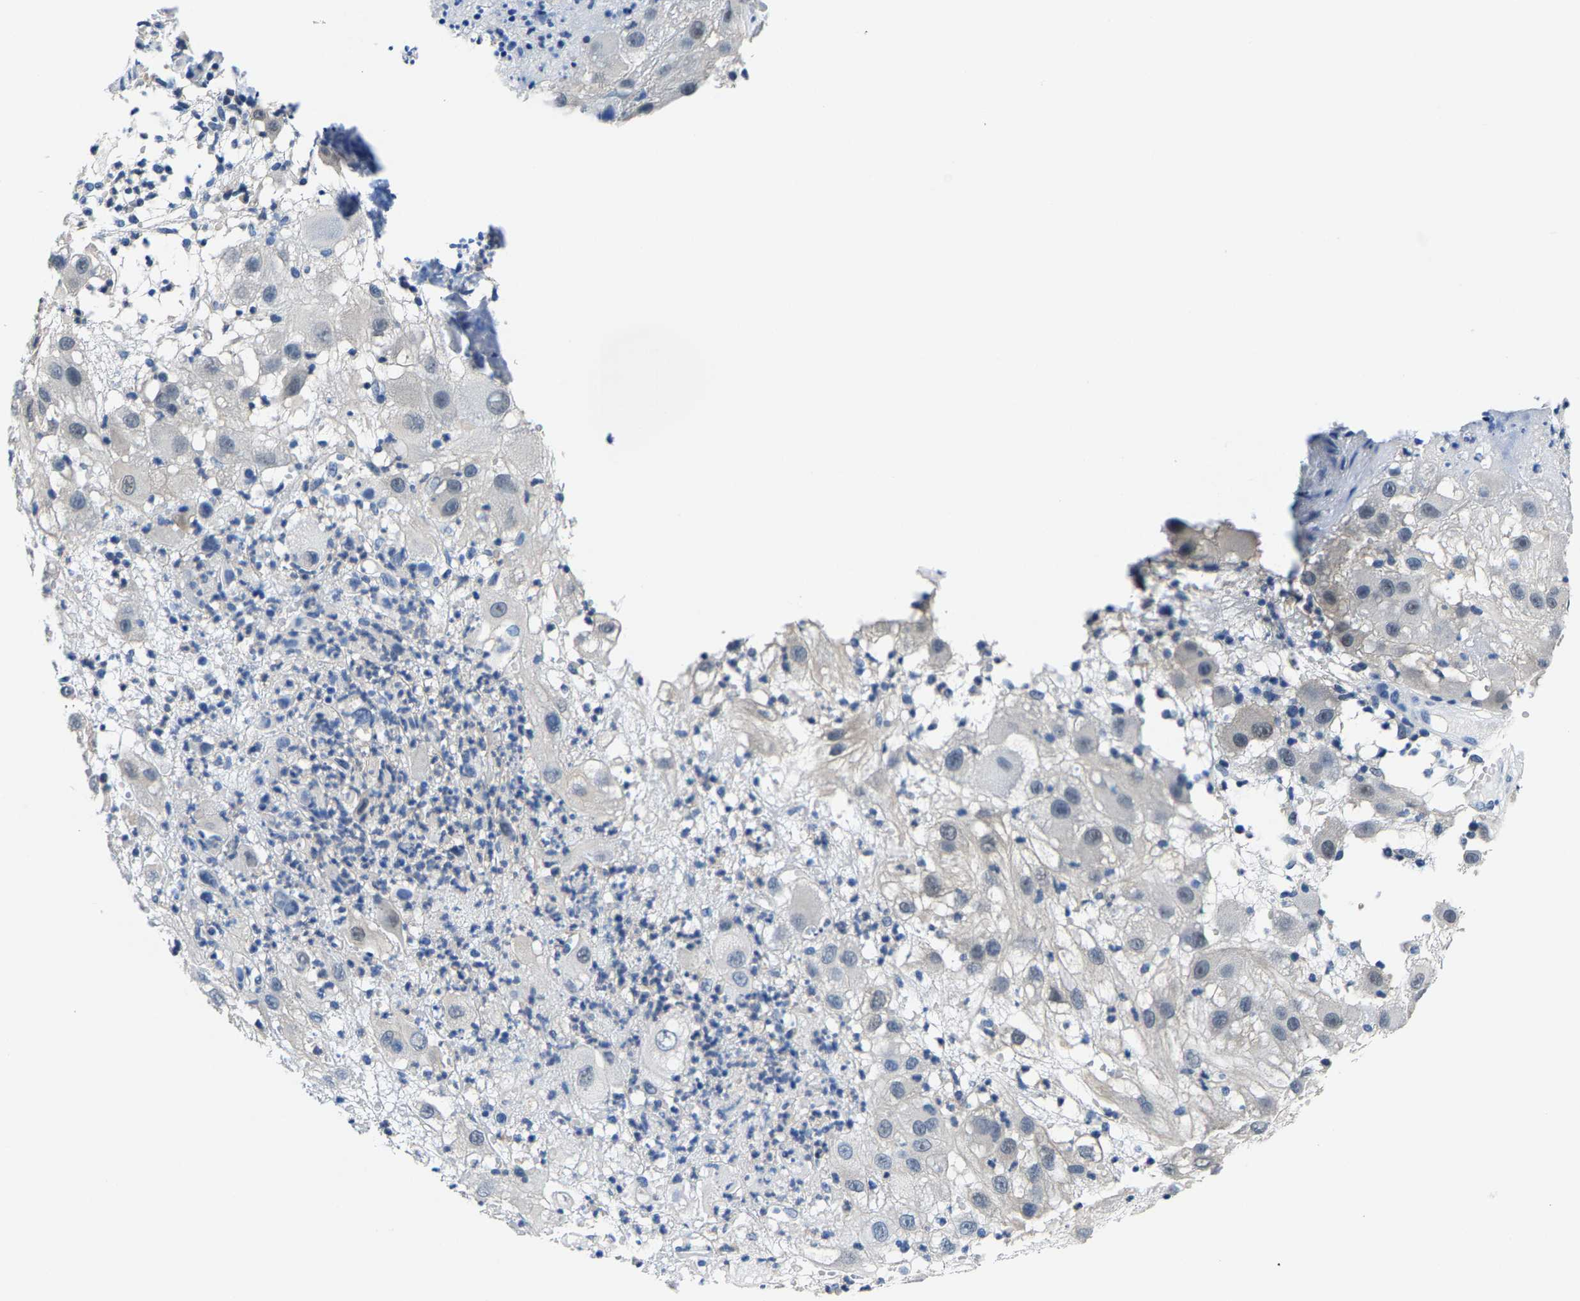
{"staining": {"intensity": "negative", "quantity": "none", "location": "none"}, "tissue": "melanoma", "cell_type": "Tumor cells", "image_type": "cancer", "snomed": [{"axis": "morphology", "description": "Malignant melanoma, NOS"}, {"axis": "topography", "description": "Skin"}], "caption": "High magnification brightfield microscopy of malignant melanoma stained with DAB (brown) and counterstained with hematoxylin (blue): tumor cells show no significant positivity.", "gene": "SSH3", "patient": {"sex": "female", "age": 81}}